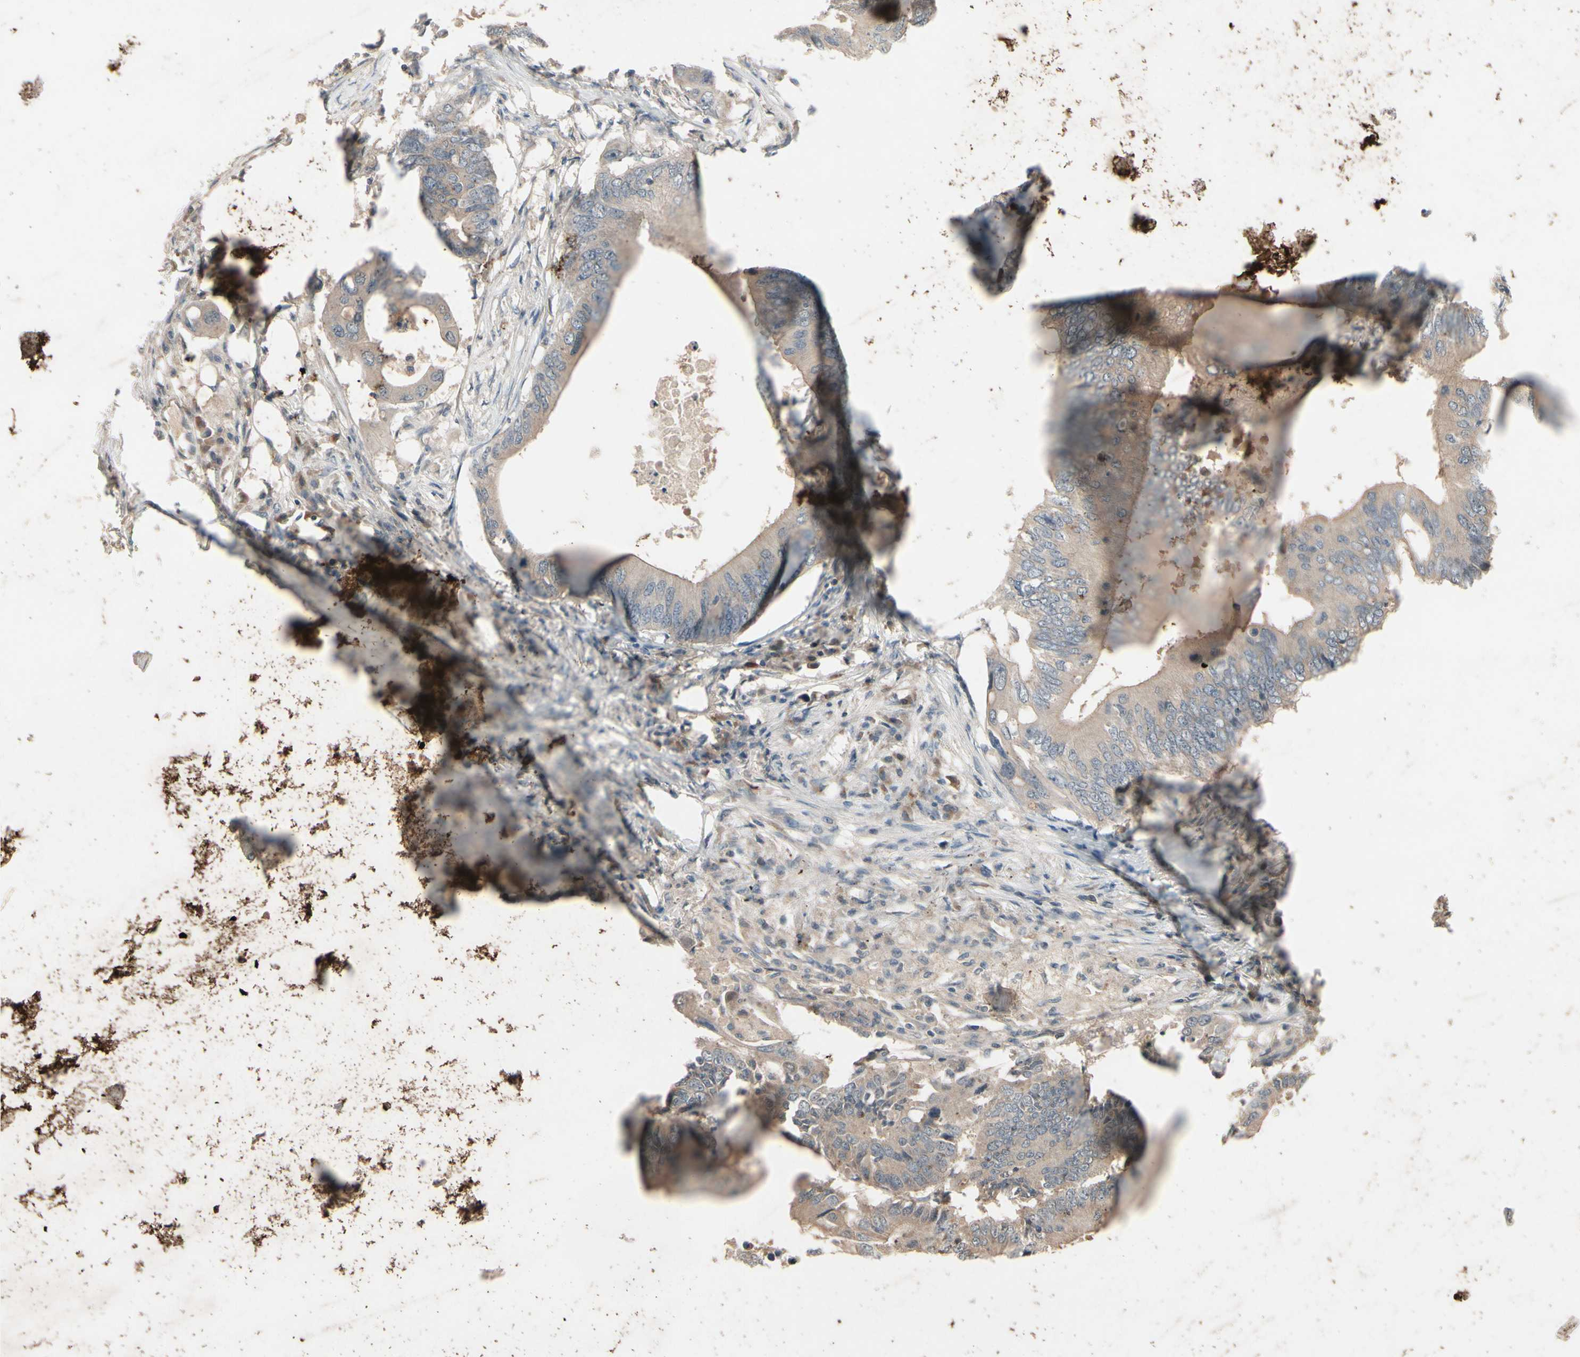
{"staining": {"intensity": "weak", "quantity": ">75%", "location": "cytoplasmic/membranous"}, "tissue": "colorectal cancer", "cell_type": "Tumor cells", "image_type": "cancer", "snomed": [{"axis": "morphology", "description": "Adenocarcinoma, NOS"}, {"axis": "topography", "description": "Colon"}], "caption": "A low amount of weak cytoplasmic/membranous positivity is appreciated in approximately >75% of tumor cells in adenocarcinoma (colorectal) tissue. (Brightfield microscopy of DAB IHC at high magnification).", "gene": "NSF", "patient": {"sex": "male", "age": 71}}